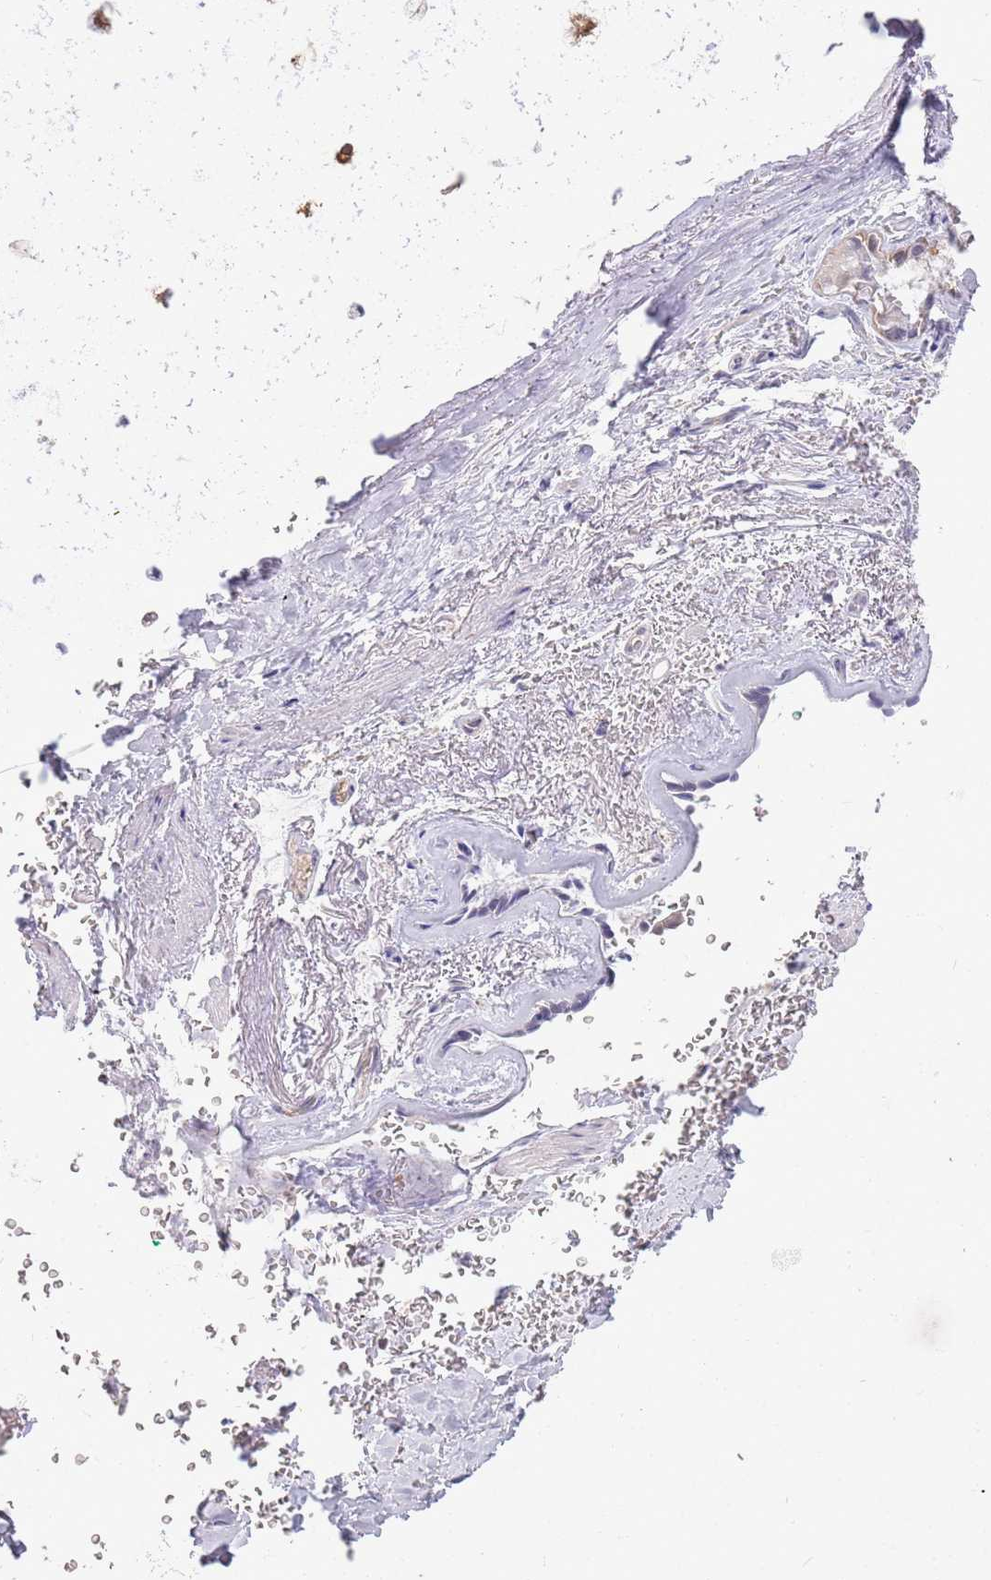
{"staining": {"intensity": "negative", "quantity": "none", "location": "none"}, "tissue": "adipose tissue", "cell_type": "Adipocytes", "image_type": "normal", "snomed": [{"axis": "morphology", "description": "Normal tissue, NOS"}, {"axis": "topography", "description": "Cartilage tissue"}], "caption": "Immunohistochemistry (IHC) photomicrograph of normal adipose tissue: adipose tissue stained with DAB displays no significant protein positivity in adipocytes.", "gene": "AP5S1", "patient": {"sex": "male", "age": 66}}